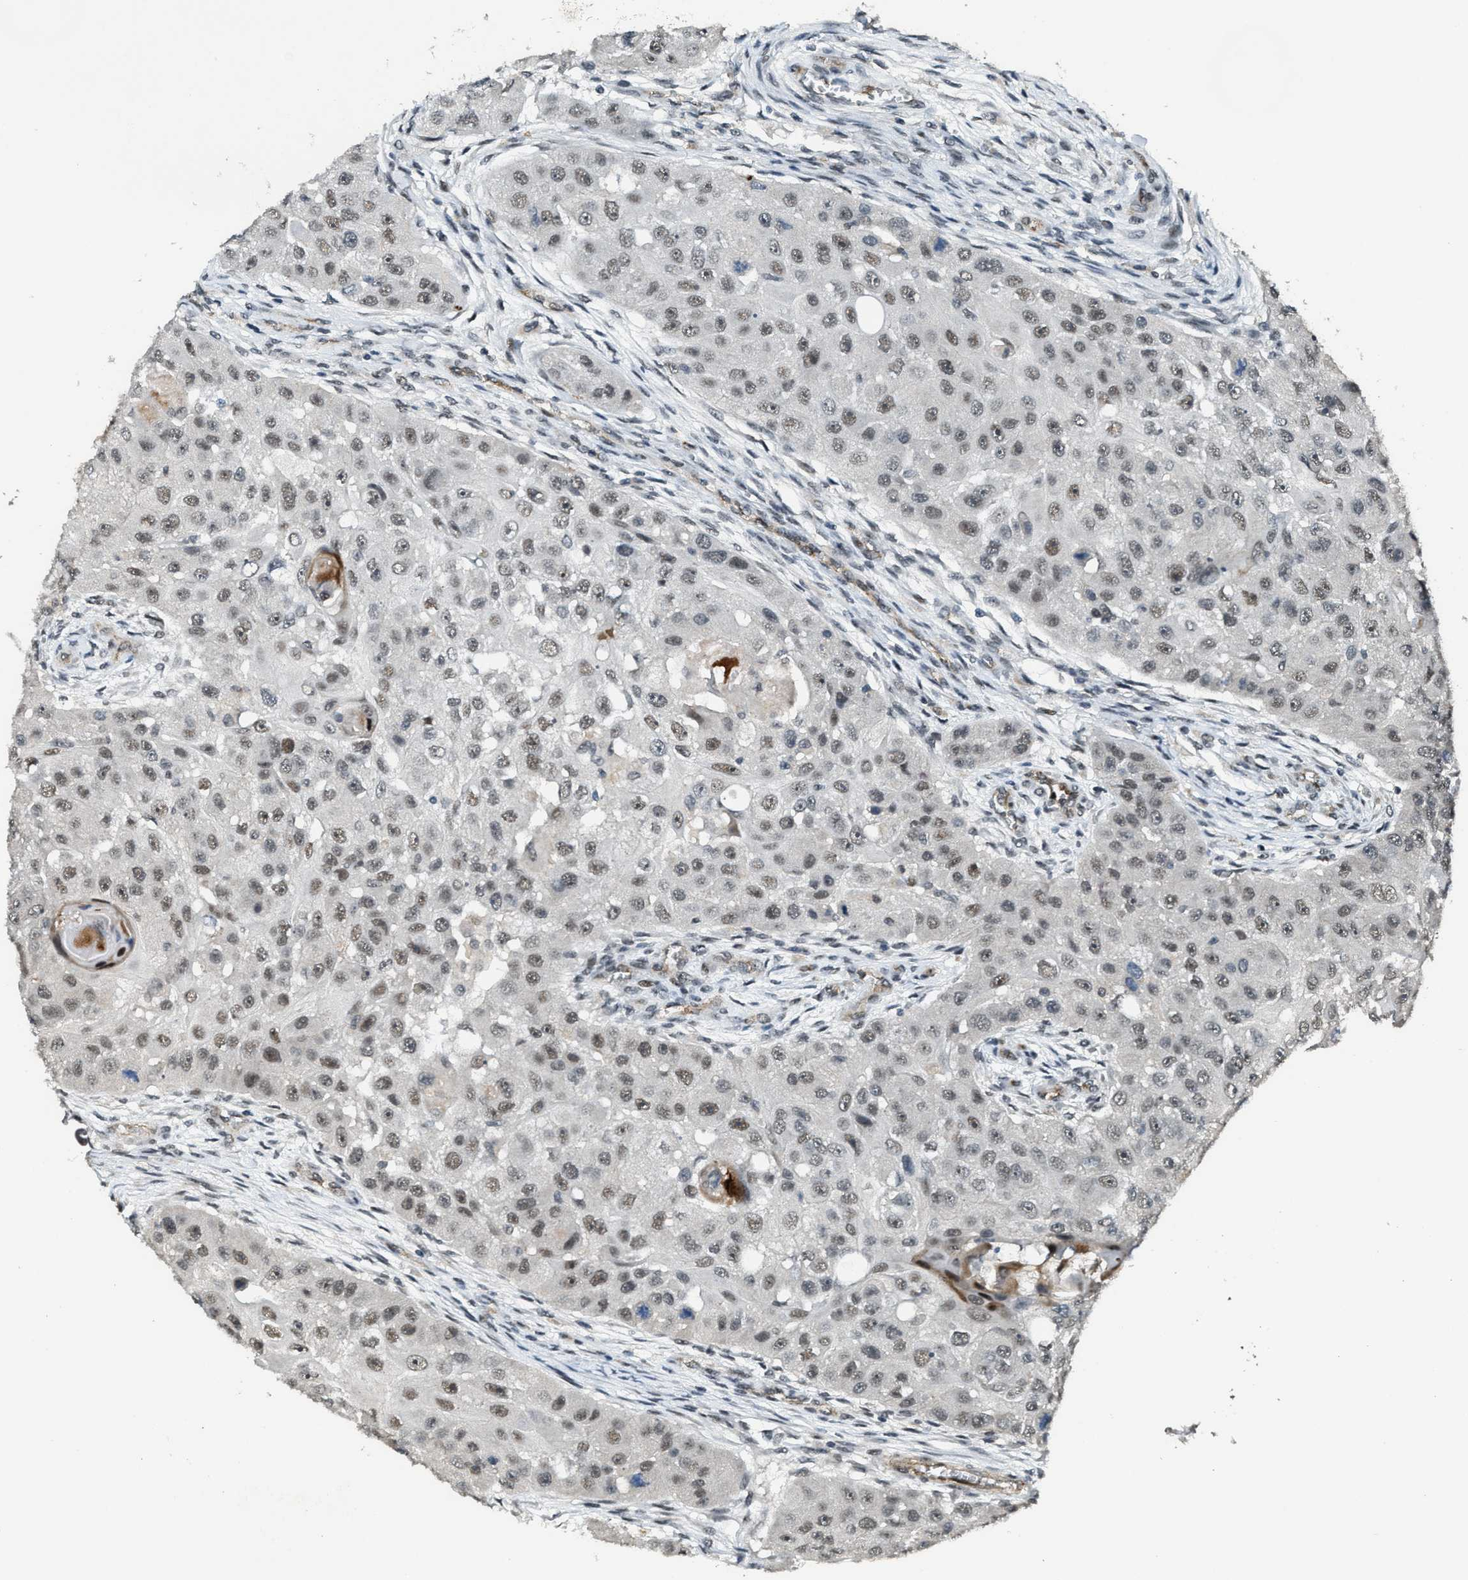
{"staining": {"intensity": "weak", "quantity": ">75%", "location": "nuclear"}, "tissue": "head and neck cancer", "cell_type": "Tumor cells", "image_type": "cancer", "snomed": [{"axis": "morphology", "description": "Normal tissue, NOS"}, {"axis": "morphology", "description": "Squamous cell carcinoma, NOS"}, {"axis": "topography", "description": "Skeletal muscle"}, {"axis": "topography", "description": "Head-Neck"}], "caption": "The immunohistochemical stain highlights weak nuclear expression in tumor cells of head and neck cancer tissue.", "gene": "DPF2", "patient": {"sex": "male", "age": 51}}